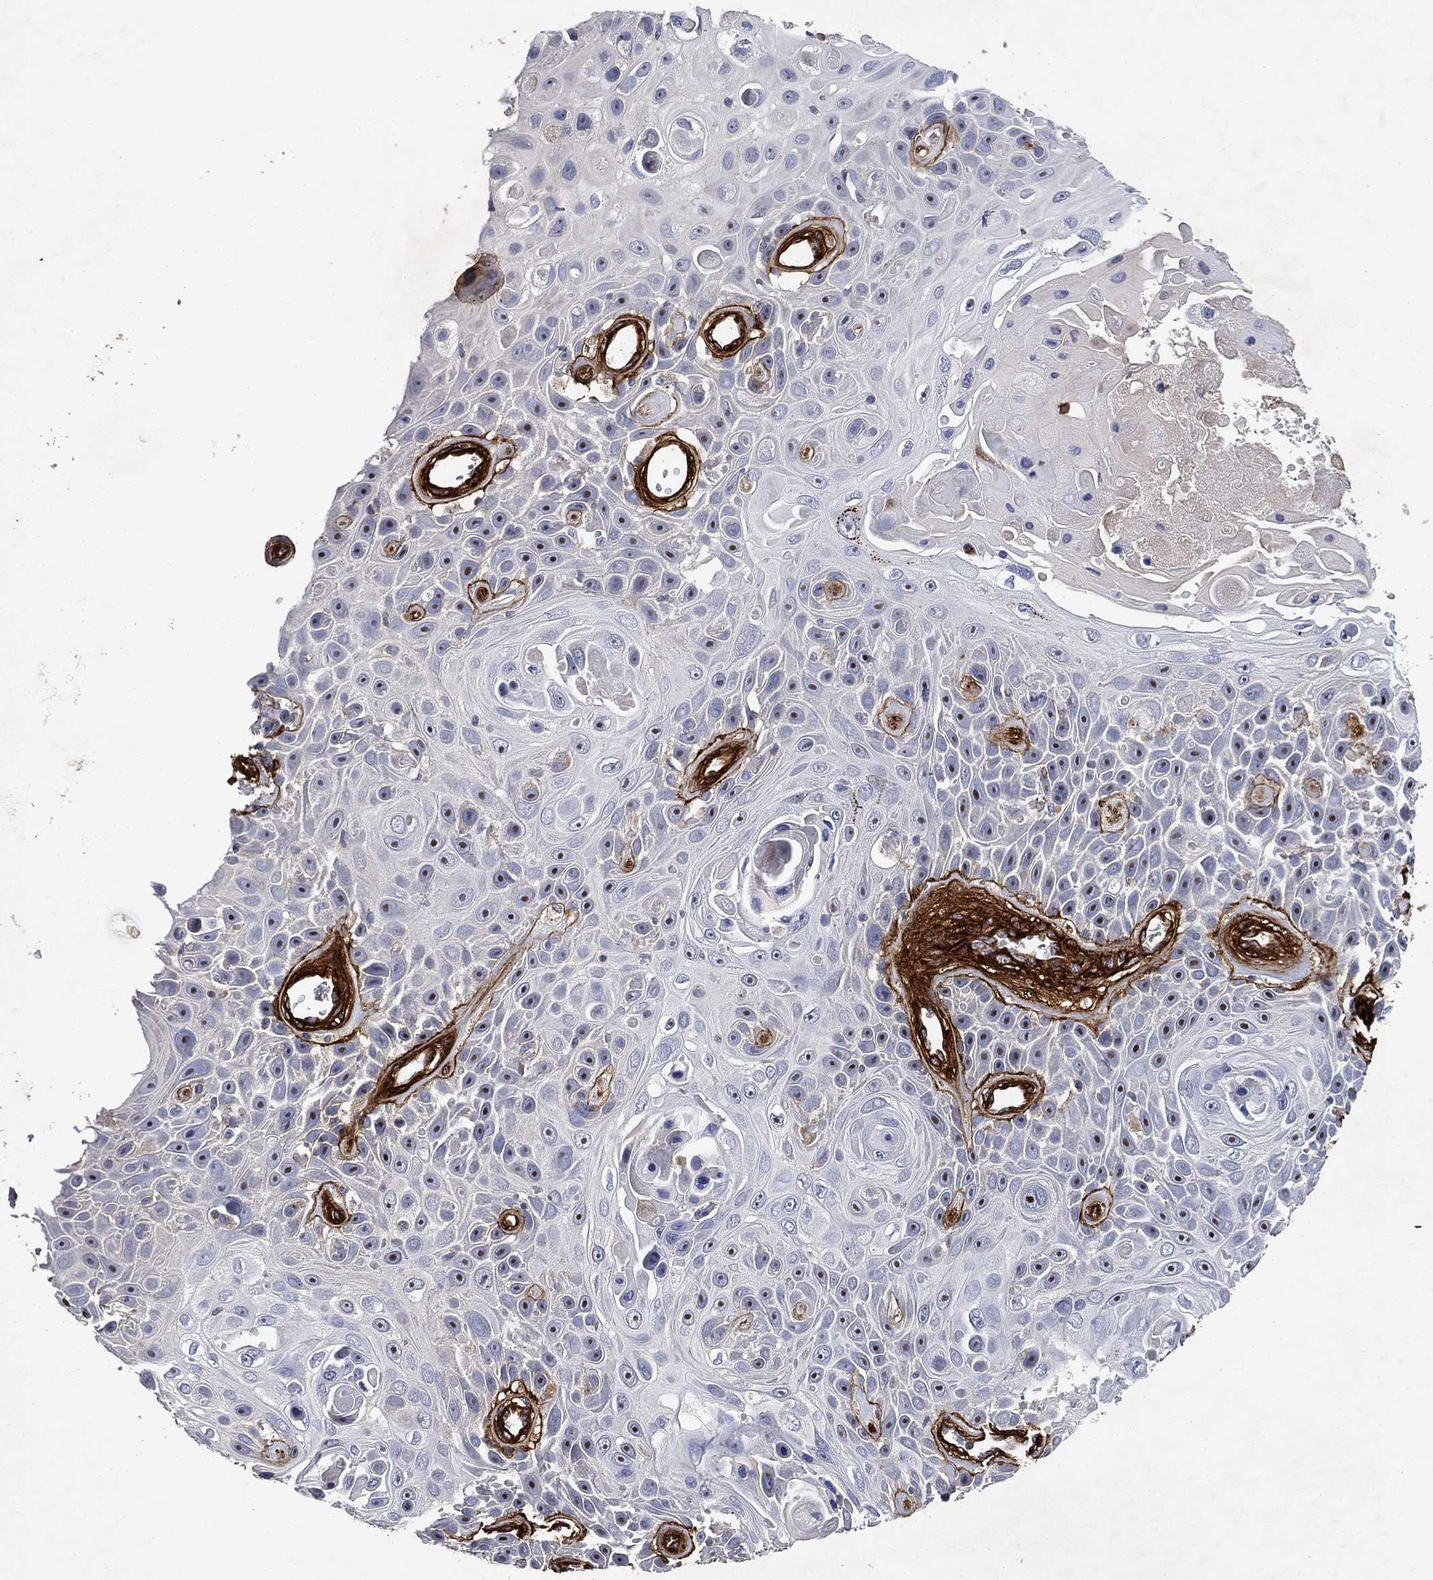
{"staining": {"intensity": "negative", "quantity": "none", "location": "none"}, "tissue": "skin cancer", "cell_type": "Tumor cells", "image_type": "cancer", "snomed": [{"axis": "morphology", "description": "Squamous cell carcinoma, NOS"}, {"axis": "topography", "description": "Skin"}], "caption": "A histopathology image of skin squamous cell carcinoma stained for a protein exhibits no brown staining in tumor cells.", "gene": "COL4A2", "patient": {"sex": "male", "age": 82}}